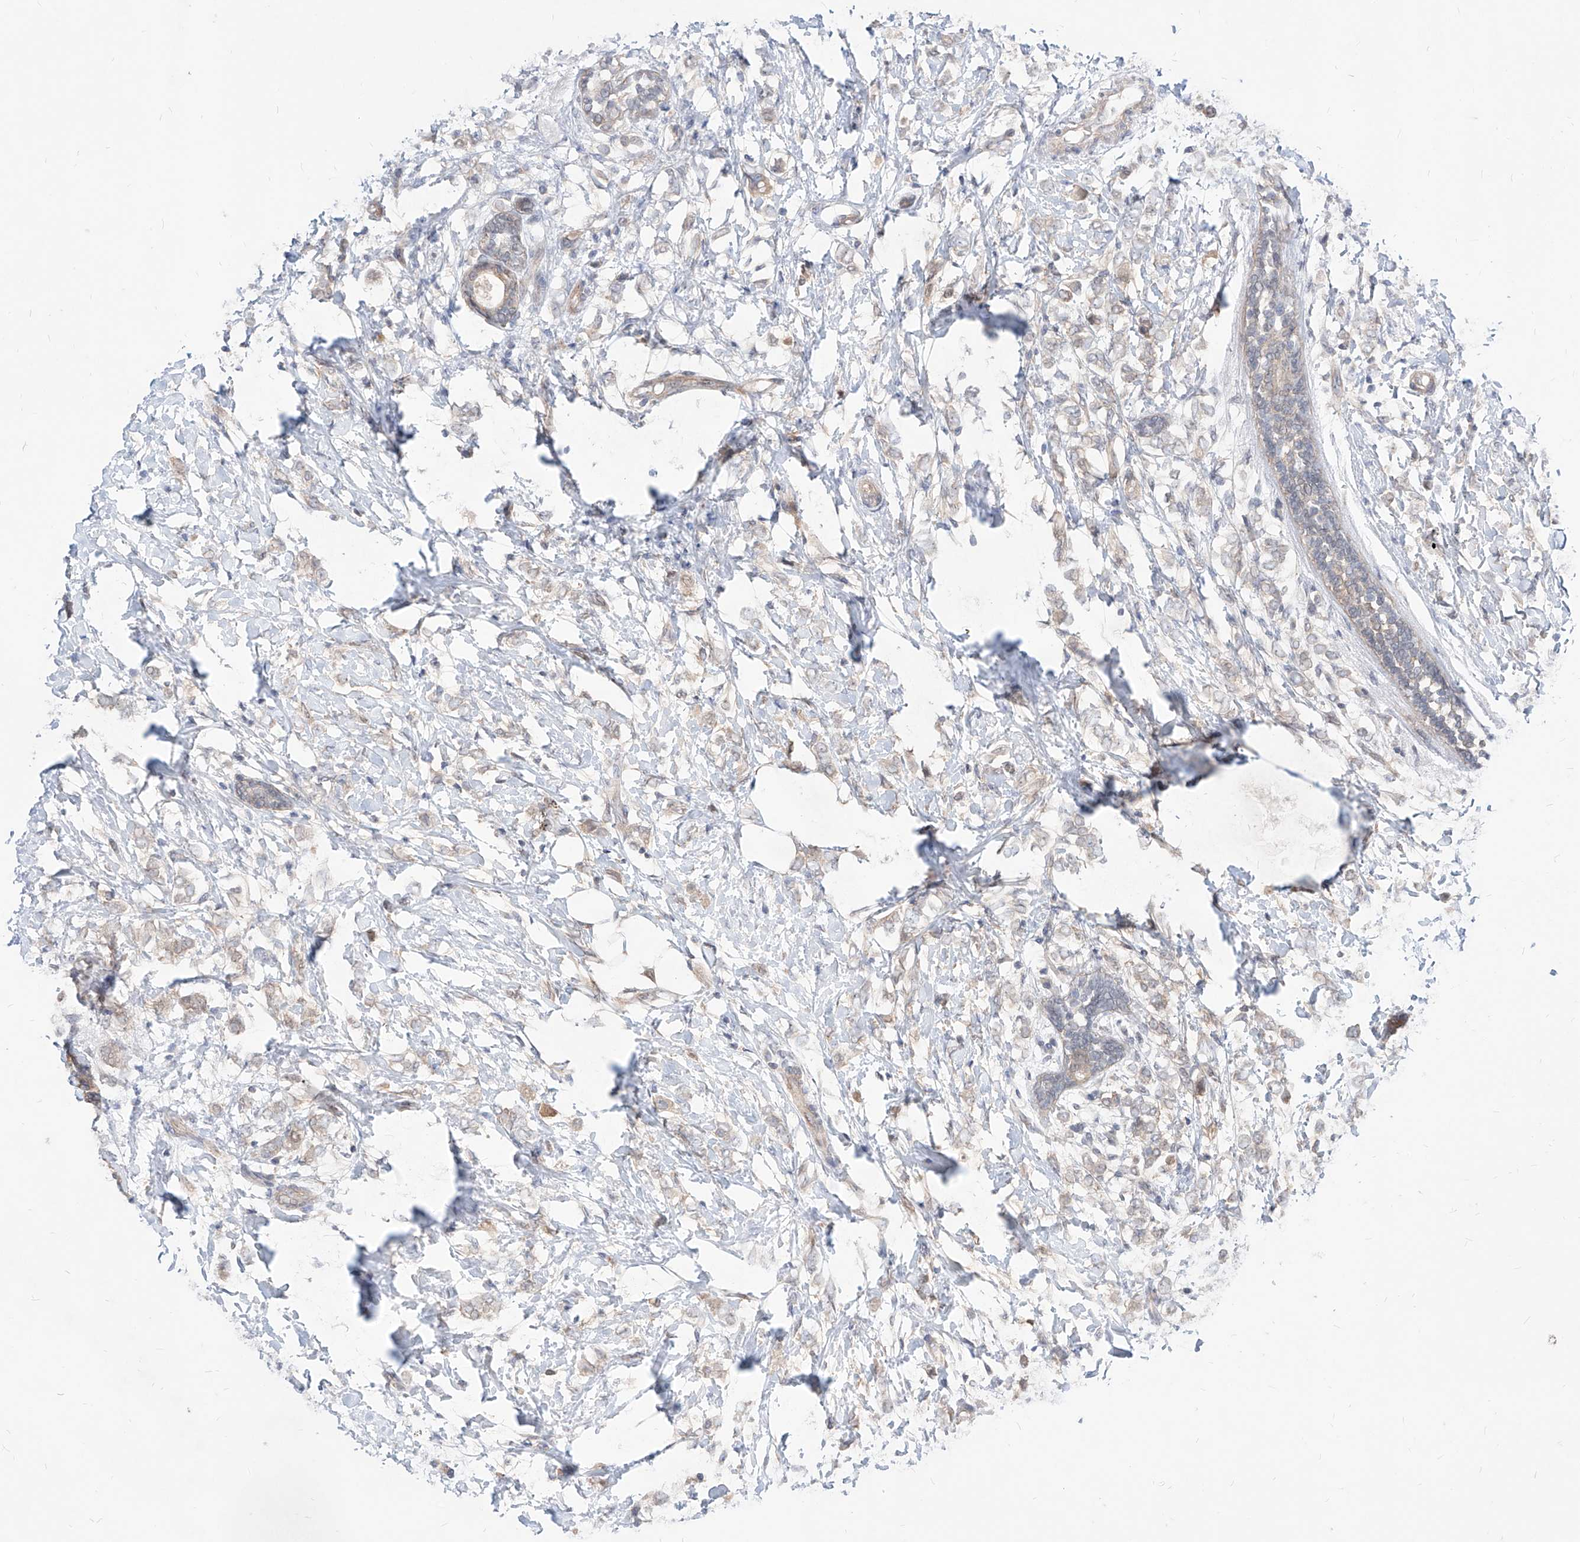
{"staining": {"intensity": "weak", "quantity": "<25%", "location": "cytoplasmic/membranous"}, "tissue": "breast cancer", "cell_type": "Tumor cells", "image_type": "cancer", "snomed": [{"axis": "morphology", "description": "Normal tissue, NOS"}, {"axis": "morphology", "description": "Lobular carcinoma"}, {"axis": "topography", "description": "Breast"}], "caption": "Histopathology image shows no protein staining in tumor cells of breast lobular carcinoma tissue.", "gene": "TSNAX", "patient": {"sex": "female", "age": 47}}